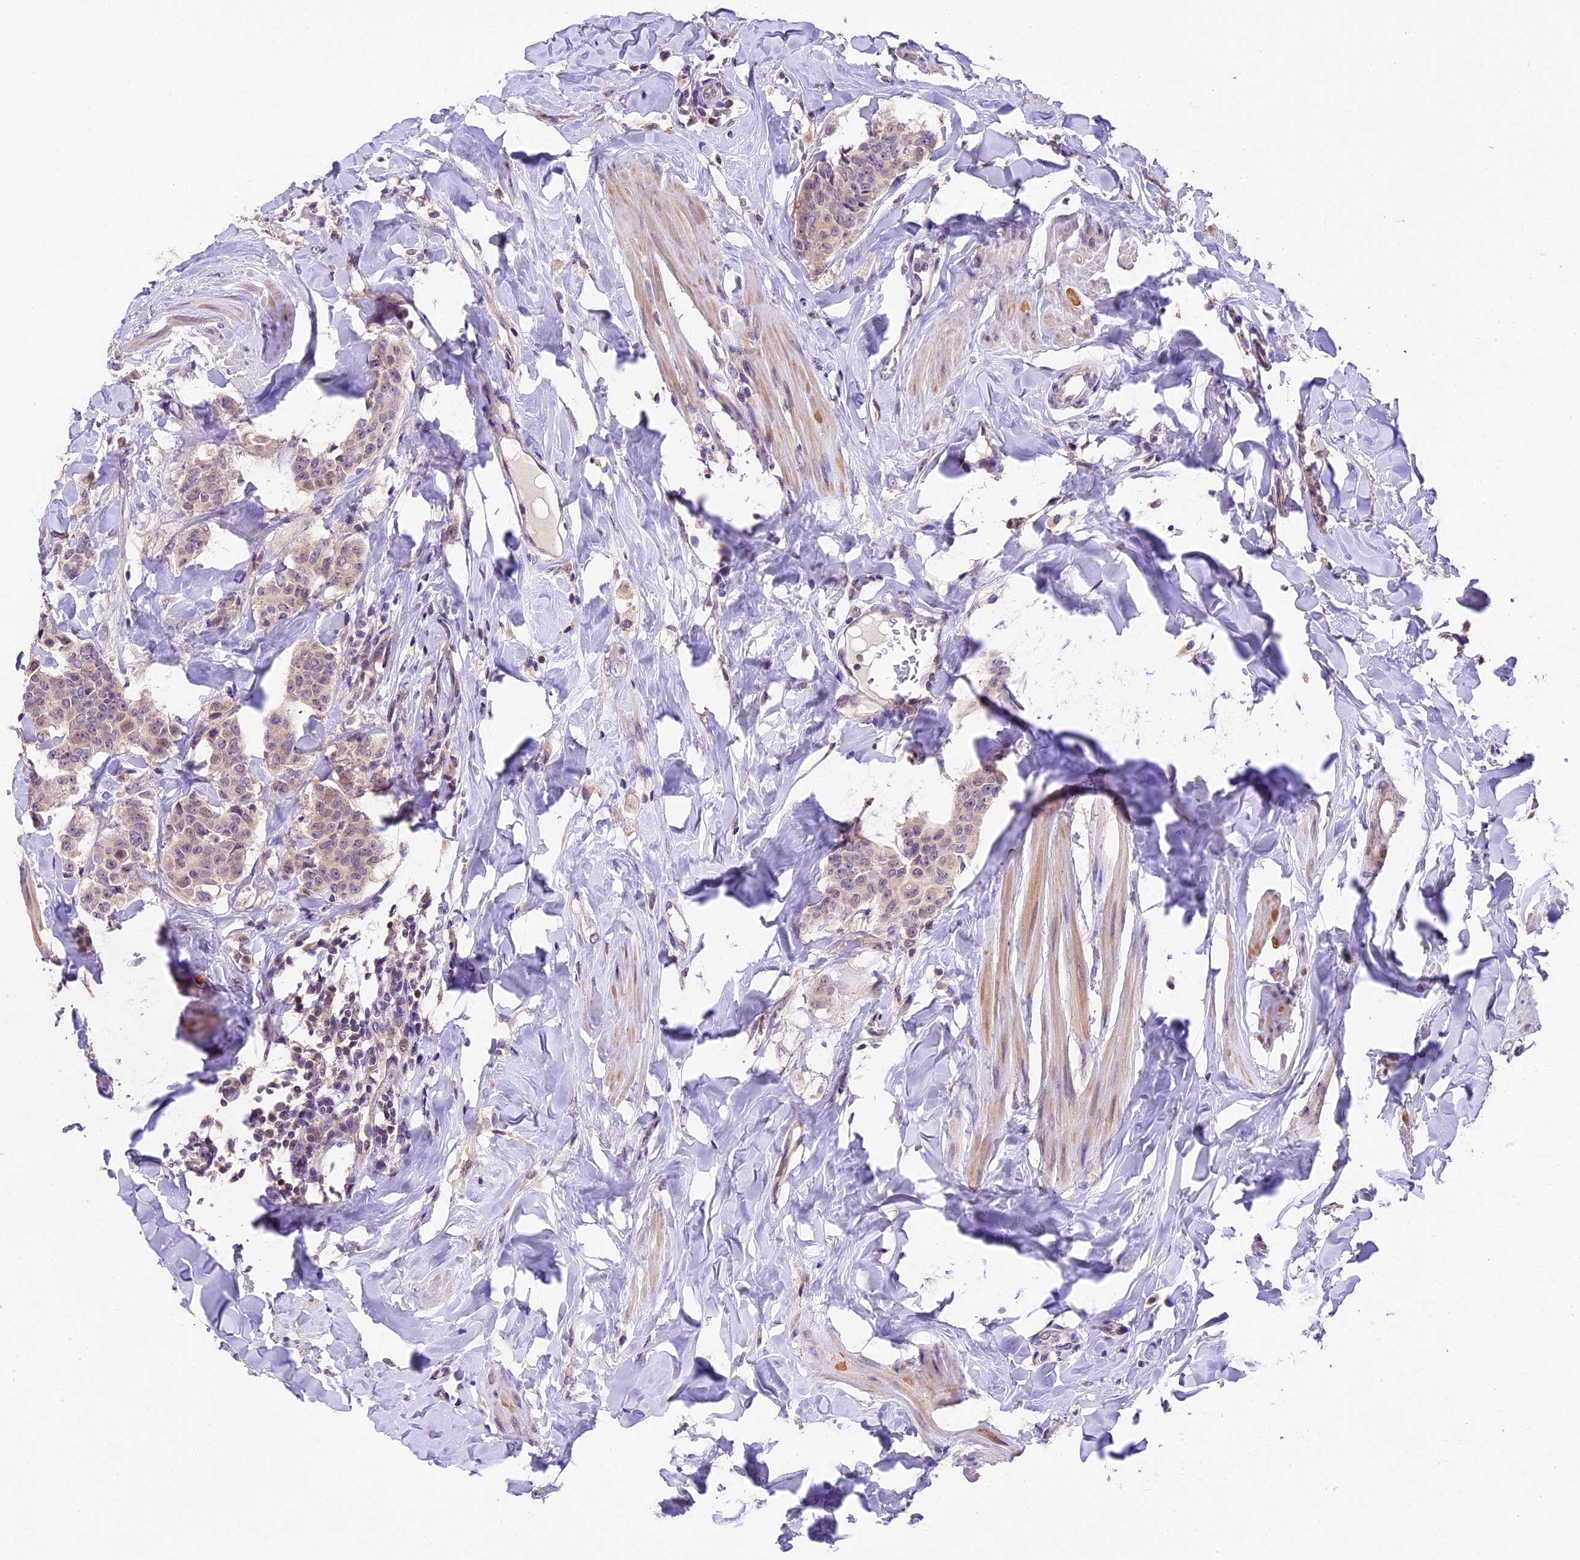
{"staining": {"intensity": "weak", "quantity": ">75%", "location": "cytoplasmic/membranous"}, "tissue": "breast cancer", "cell_type": "Tumor cells", "image_type": "cancer", "snomed": [{"axis": "morphology", "description": "Duct carcinoma"}, {"axis": "topography", "description": "Breast"}], "caption": "Invasive ductal carcinoma (breast) stained with IHC reveals weak cytoplasmic/membranous staining in about >75% of tumor cells.", "gene": "DGKH", "patient": {"sex": "female", "age": 40}}